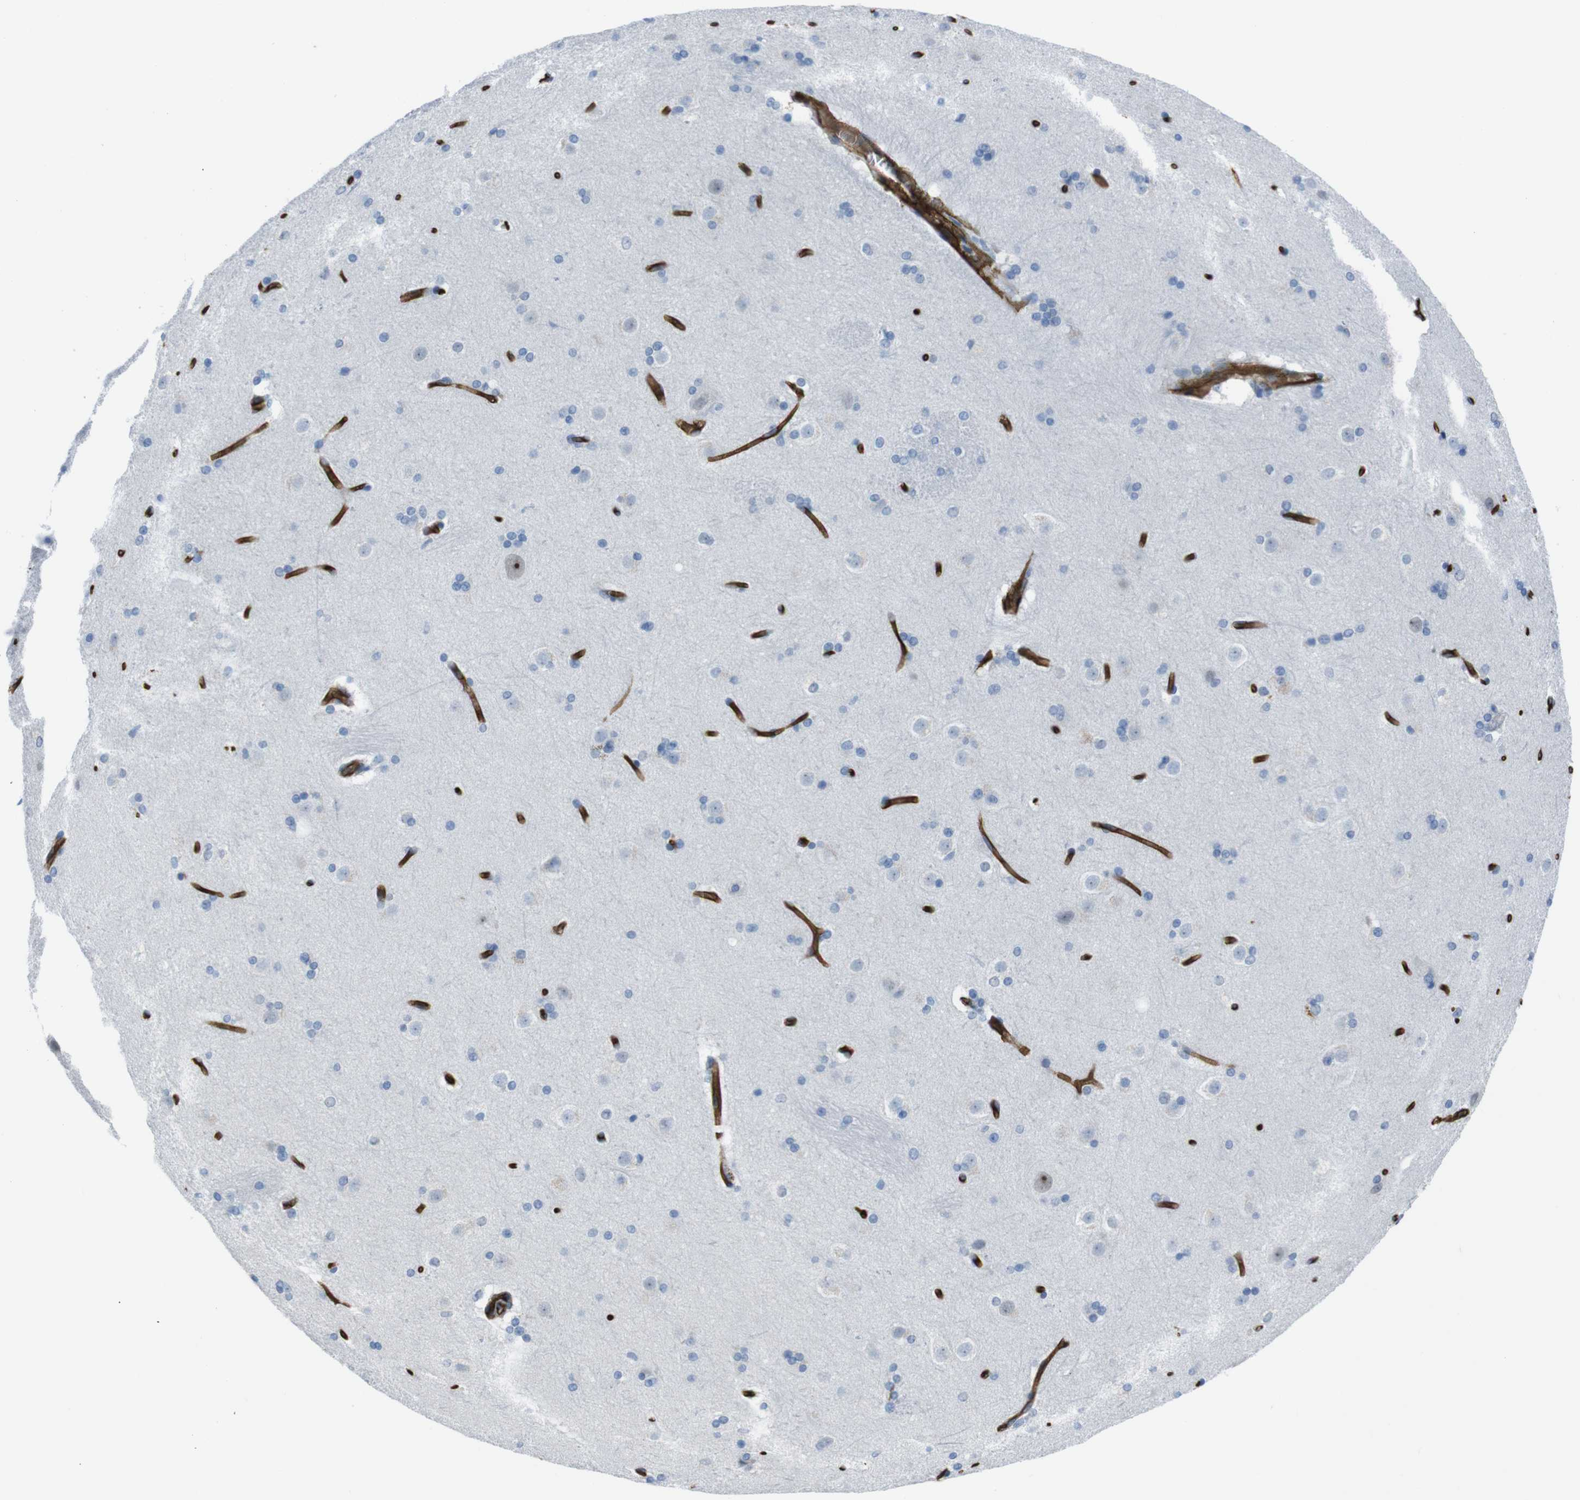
{"staining": {"intensity": "negative", "quantity": "none", "location": "none"}, "tissue": "caudate", "cell_type": "Glial cells", "image_type": "normal", "snomed": [{"axis": "morphology", "description": "Normal tissue, NOS"}, {"axis": "topography", "description": "Lateral ventricle wall"}], "caption": "Caudate was stained to show a protein in brown. There is no significant positivity in glial cells. (Immunohistochemistry, brightfield microscopy, high magnification).", "gene": "HSPA12B", "patient": {"sex": "female", "age": 19}}